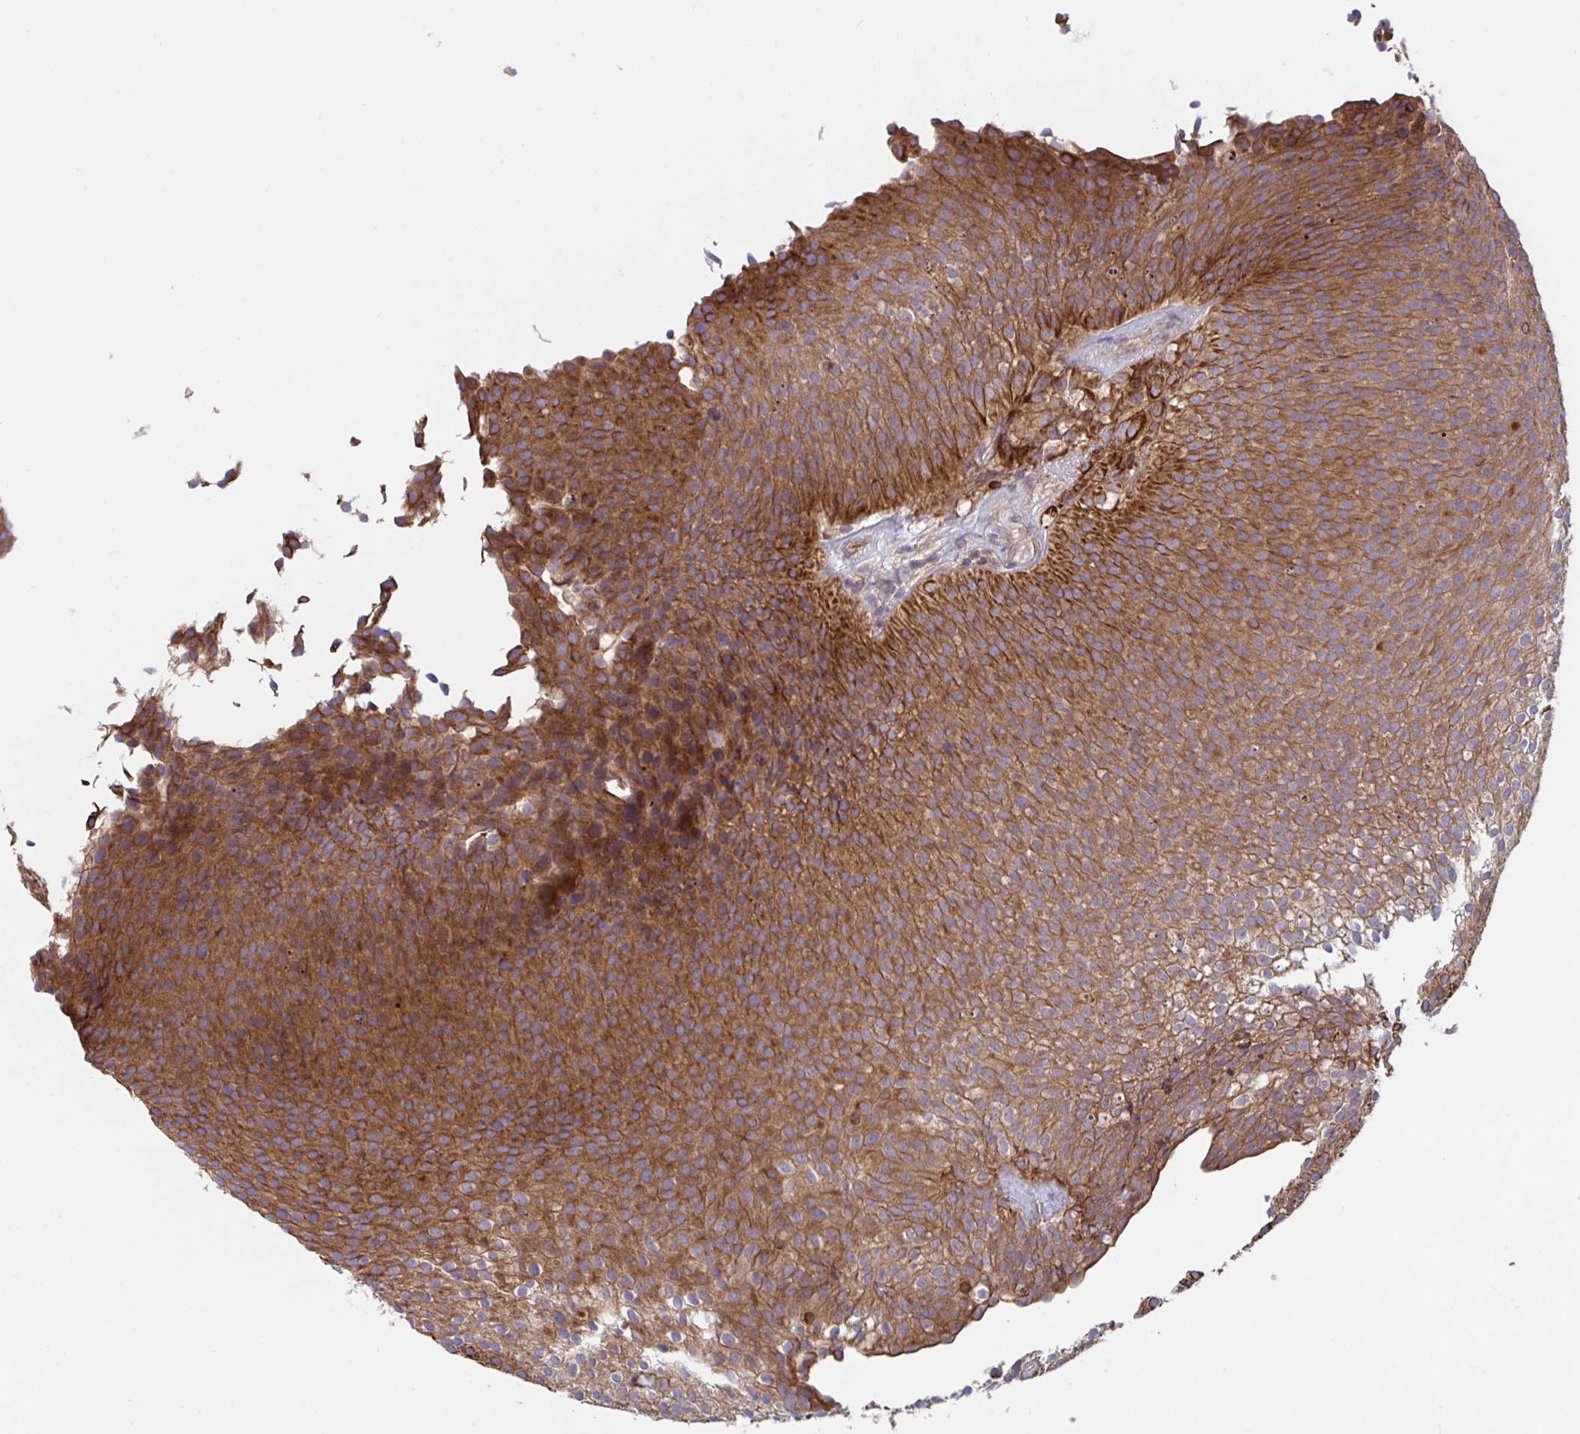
{"staining": {"intensity": "strong", "quantity": "25%-75%", "location": "cytoplasmic/membranous"}, "tissue": "urothelial cancer", "cell_type": "Tumor cells", "image_type": "cancer", "snomed": [{"axis": "morphology", "description": "Urothelial carcinoma, Low grade"}, {"axis": "topography", "description": "Urinary bladder"}], "caption": "A histopathology image of urothelial carcinoma (low-grade) stained for a protein shows strong cytoplasmic/membranous brown staining in tumor cells.", "gene": "TANK", "patient": {"sex": "male", "age": 91}}